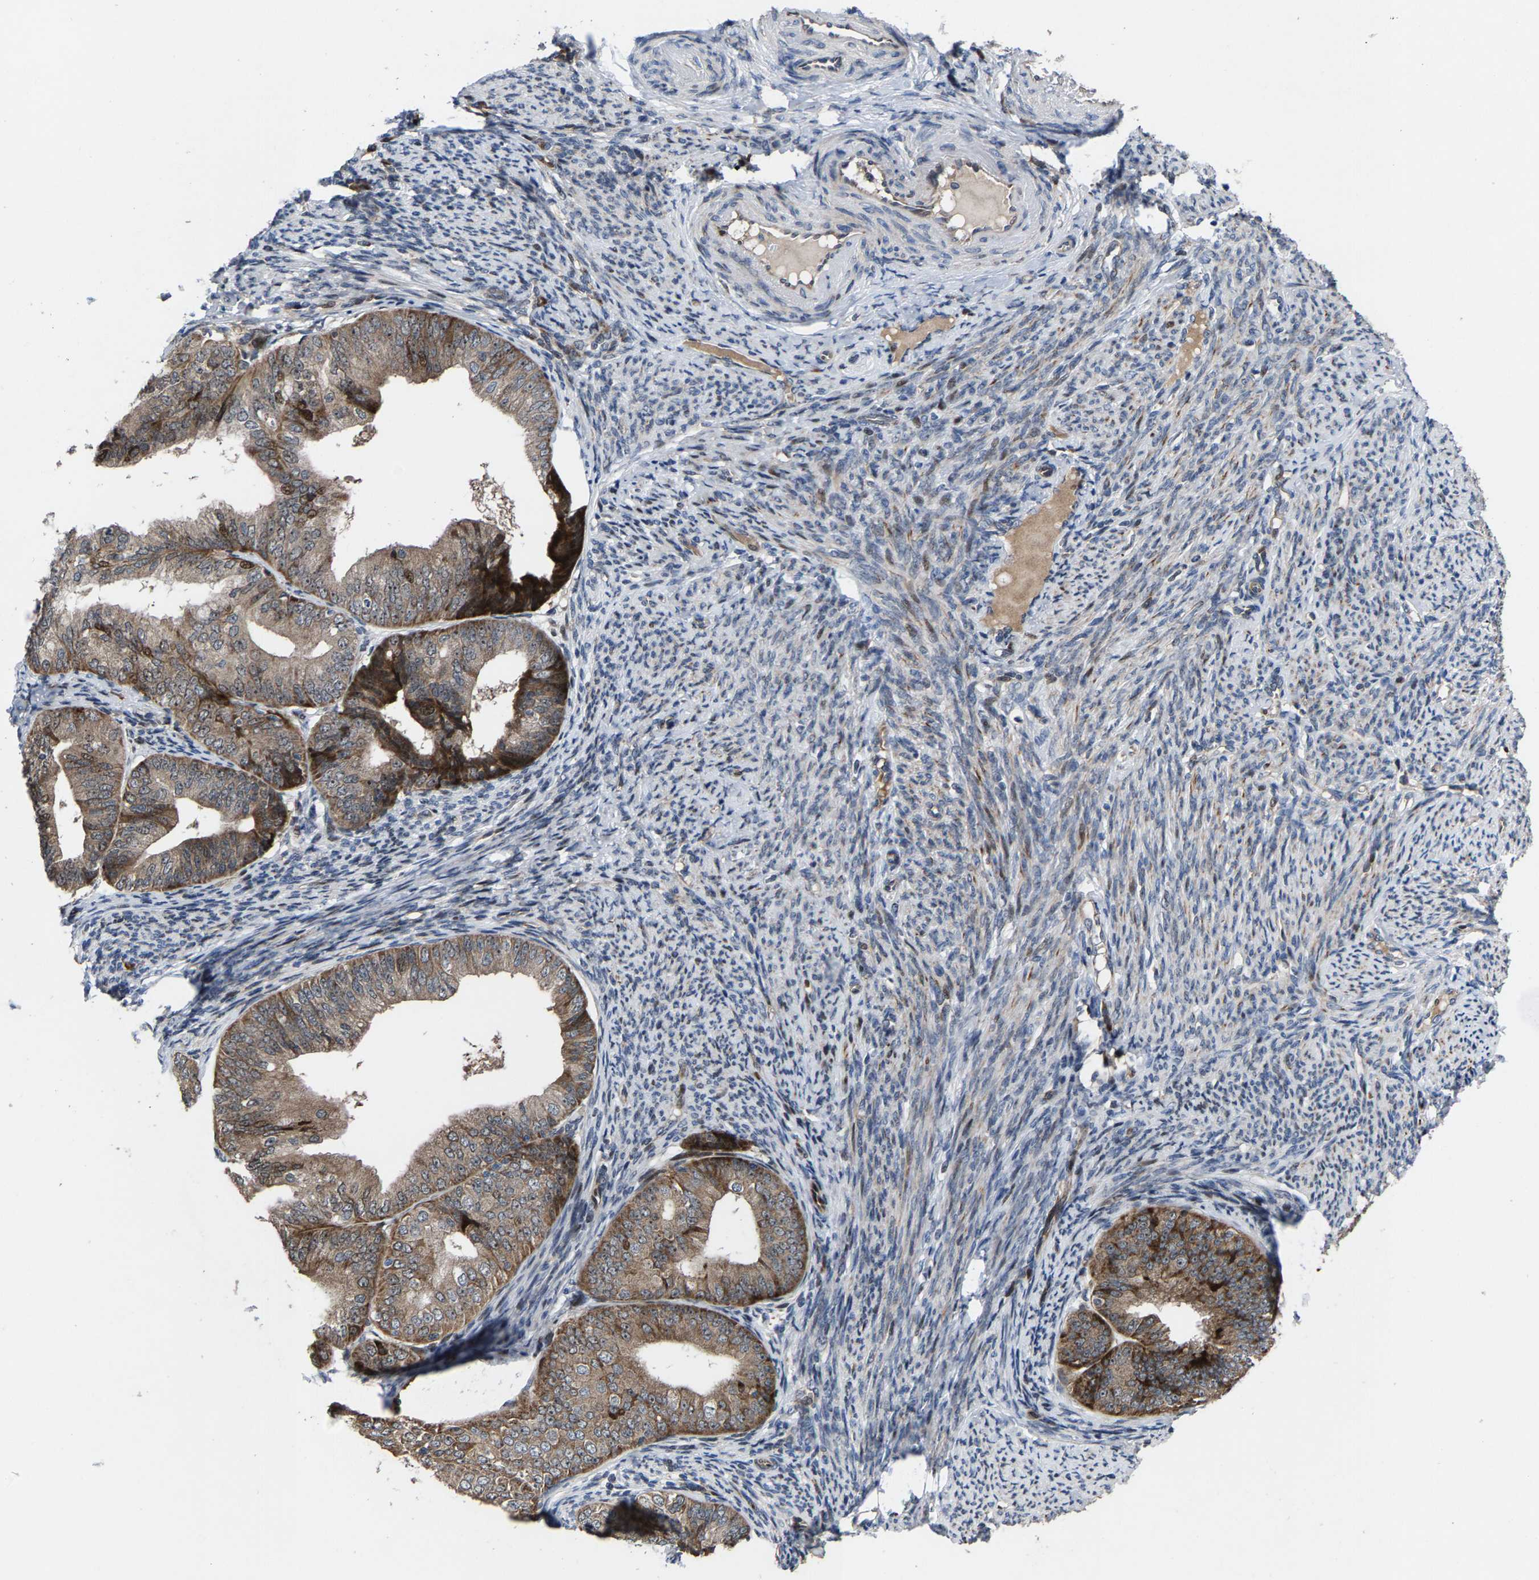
{"staining": {"intensity": "moderate", "quantity": "25%-75%", "location": "cytoplasmic/membranous,nuclear"}, "tissue": "endometrial cancer", "cell_type": "Tumor cells", "image_type": "cancer", "snomed": [{"axis": "morphology", "description": "Adenocarcinoma, NOS"}, {"axis": "topography", "description": "Endometrium"}], "caption": "IHC image of human adenocarcinoma (endometrial) stained for a protein (brown), which demonstrates medium levels of moderate cytoplasmic/membranous and nuclear staining in about 25%-75% of tumor cells.", "gene": "HAUS6", "patient": {"sex": "female", "age": 63}}